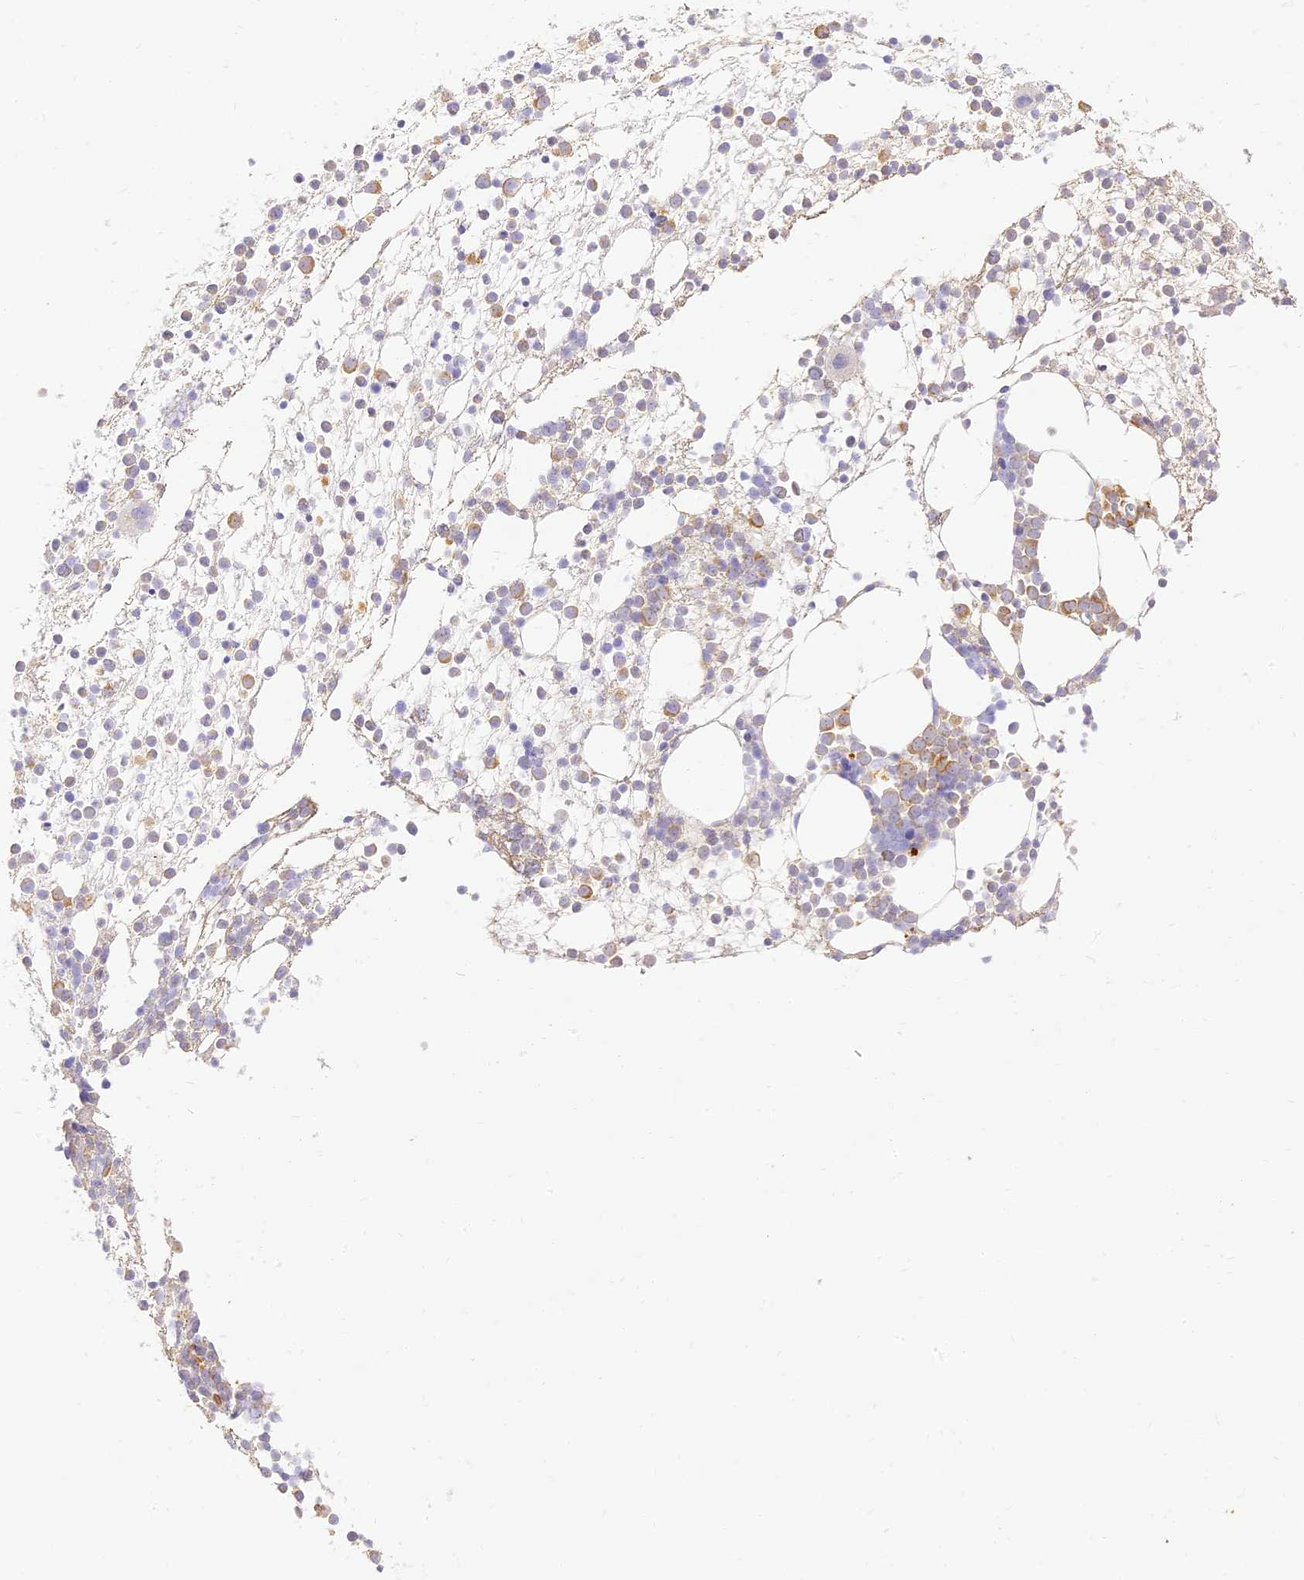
{"staining": {"intensity": "moderate", "quantity": "25%-75%", "location": "cytoplasmic/membranous"}, "tissue": "bone marrow", "cell_type": "Hematopoietic cells", "image_type": "normal", "snomed": [{"axis": "morphology", "description": "Normal tissue, NOS"}, {"axis": "topography", "description": "Bone marrow"}], "caption": "Immunohistochemistry of unremarkable bone marrow exhibits medium levels of moderate cytoplasmic/membranous staining in approximately 25%-75% of hematopoietic cells.", "gene": "SEC13", "patient": {"sex": "male", "age": 54}}